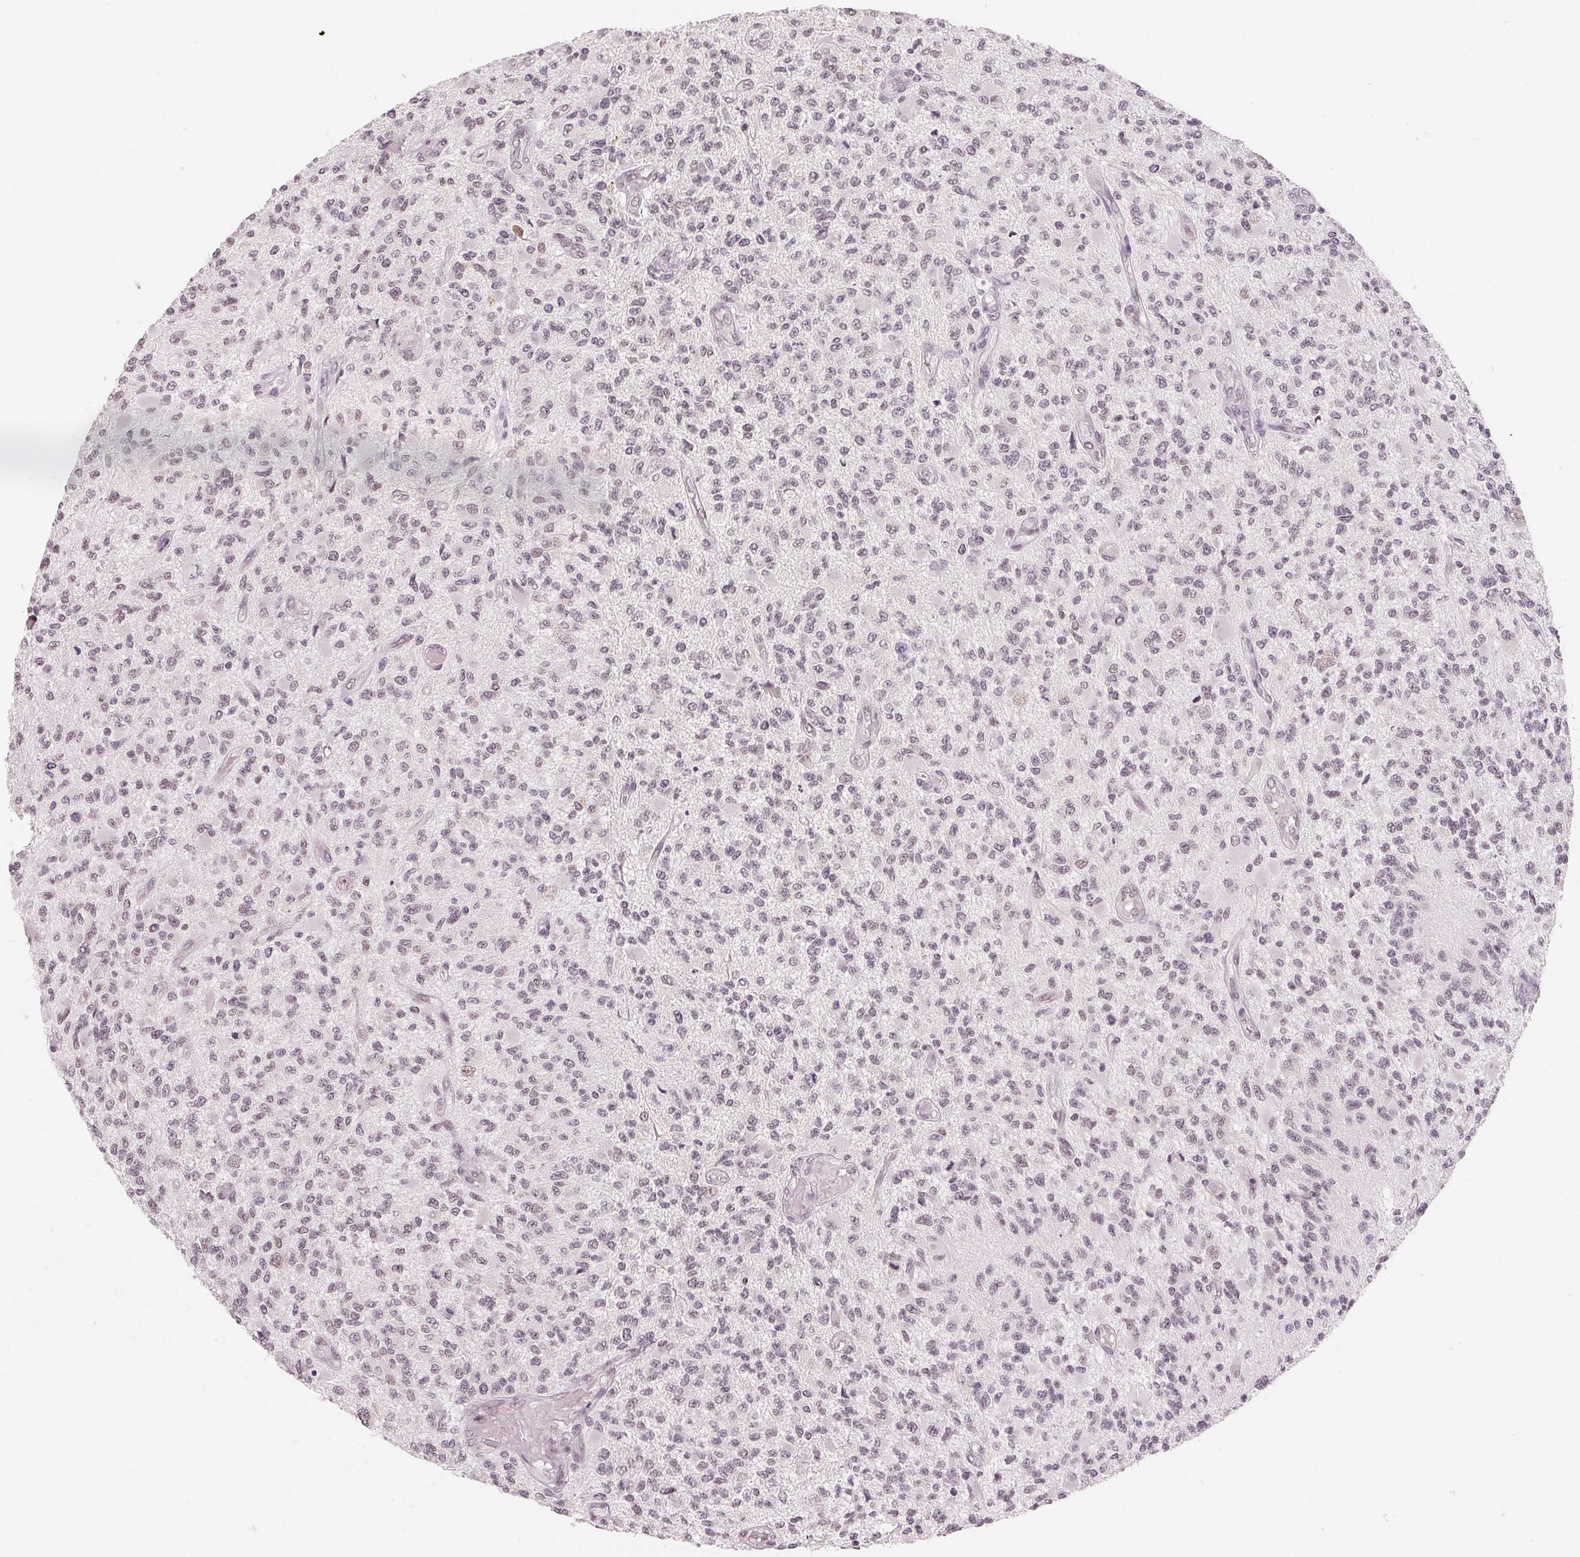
{"staining": {"intensity": "weak", "quantity": "<25%", "location": "nuclear"}, "tissue": "glioma", "cell_type": "Tumor cells", "image_type": "cancer", "snomed": [{"axis": "morphology", "description": "Glioma, malignant, High grade"}, {"axis": "topography", "description": "Brain"}], "caption": "IHC histopathology image of neoplastic tissue: human glioma stained with DAB exhibits no significant protein positivity in tumor cells.", "gene": "NXF3", "patient": {"sex": "female", "age": 63}}